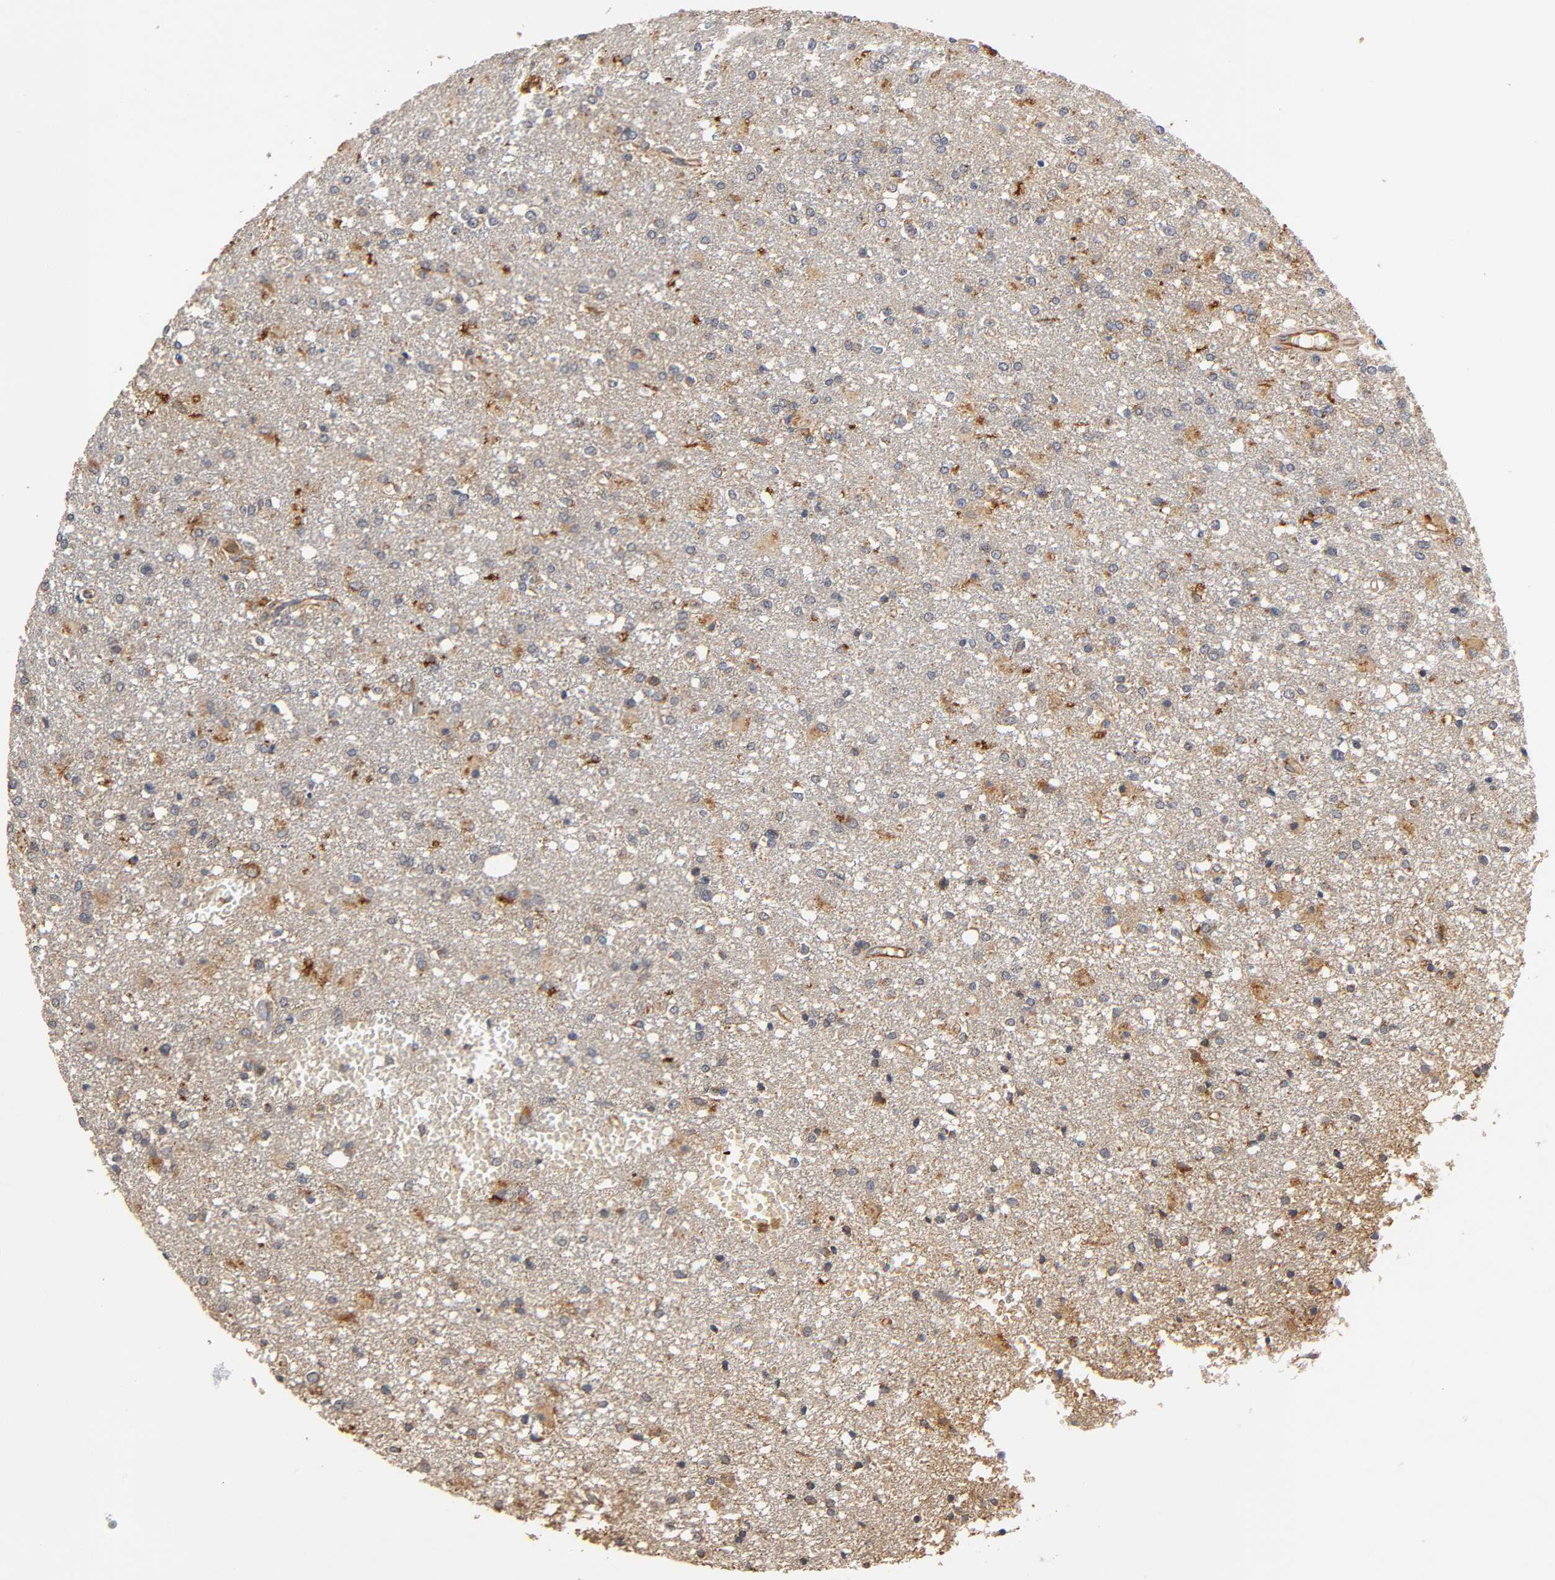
{"staining": {"intensity": "weak", "quantity": "25%-75%", "location": "cytoplasmic/membranous"}, "tissue": "glioma", "cell_type": "Tumor cells", "image_type": "cancer", "snomed": [{"axis": "morphology", "description": "Glioma, malignant, High grade"}, {"axis": "topography", "description": "Cerebral cortex"}], "caption": "Immunohistochemistry (DAB) staining of human malignant glioma (high-grade) reveals weak cytoplasmic/membranous protein staining in about 25%-75% of tumor cells.", "gene": "SCAP", "patient": {"sex": "male", "age": 76}}